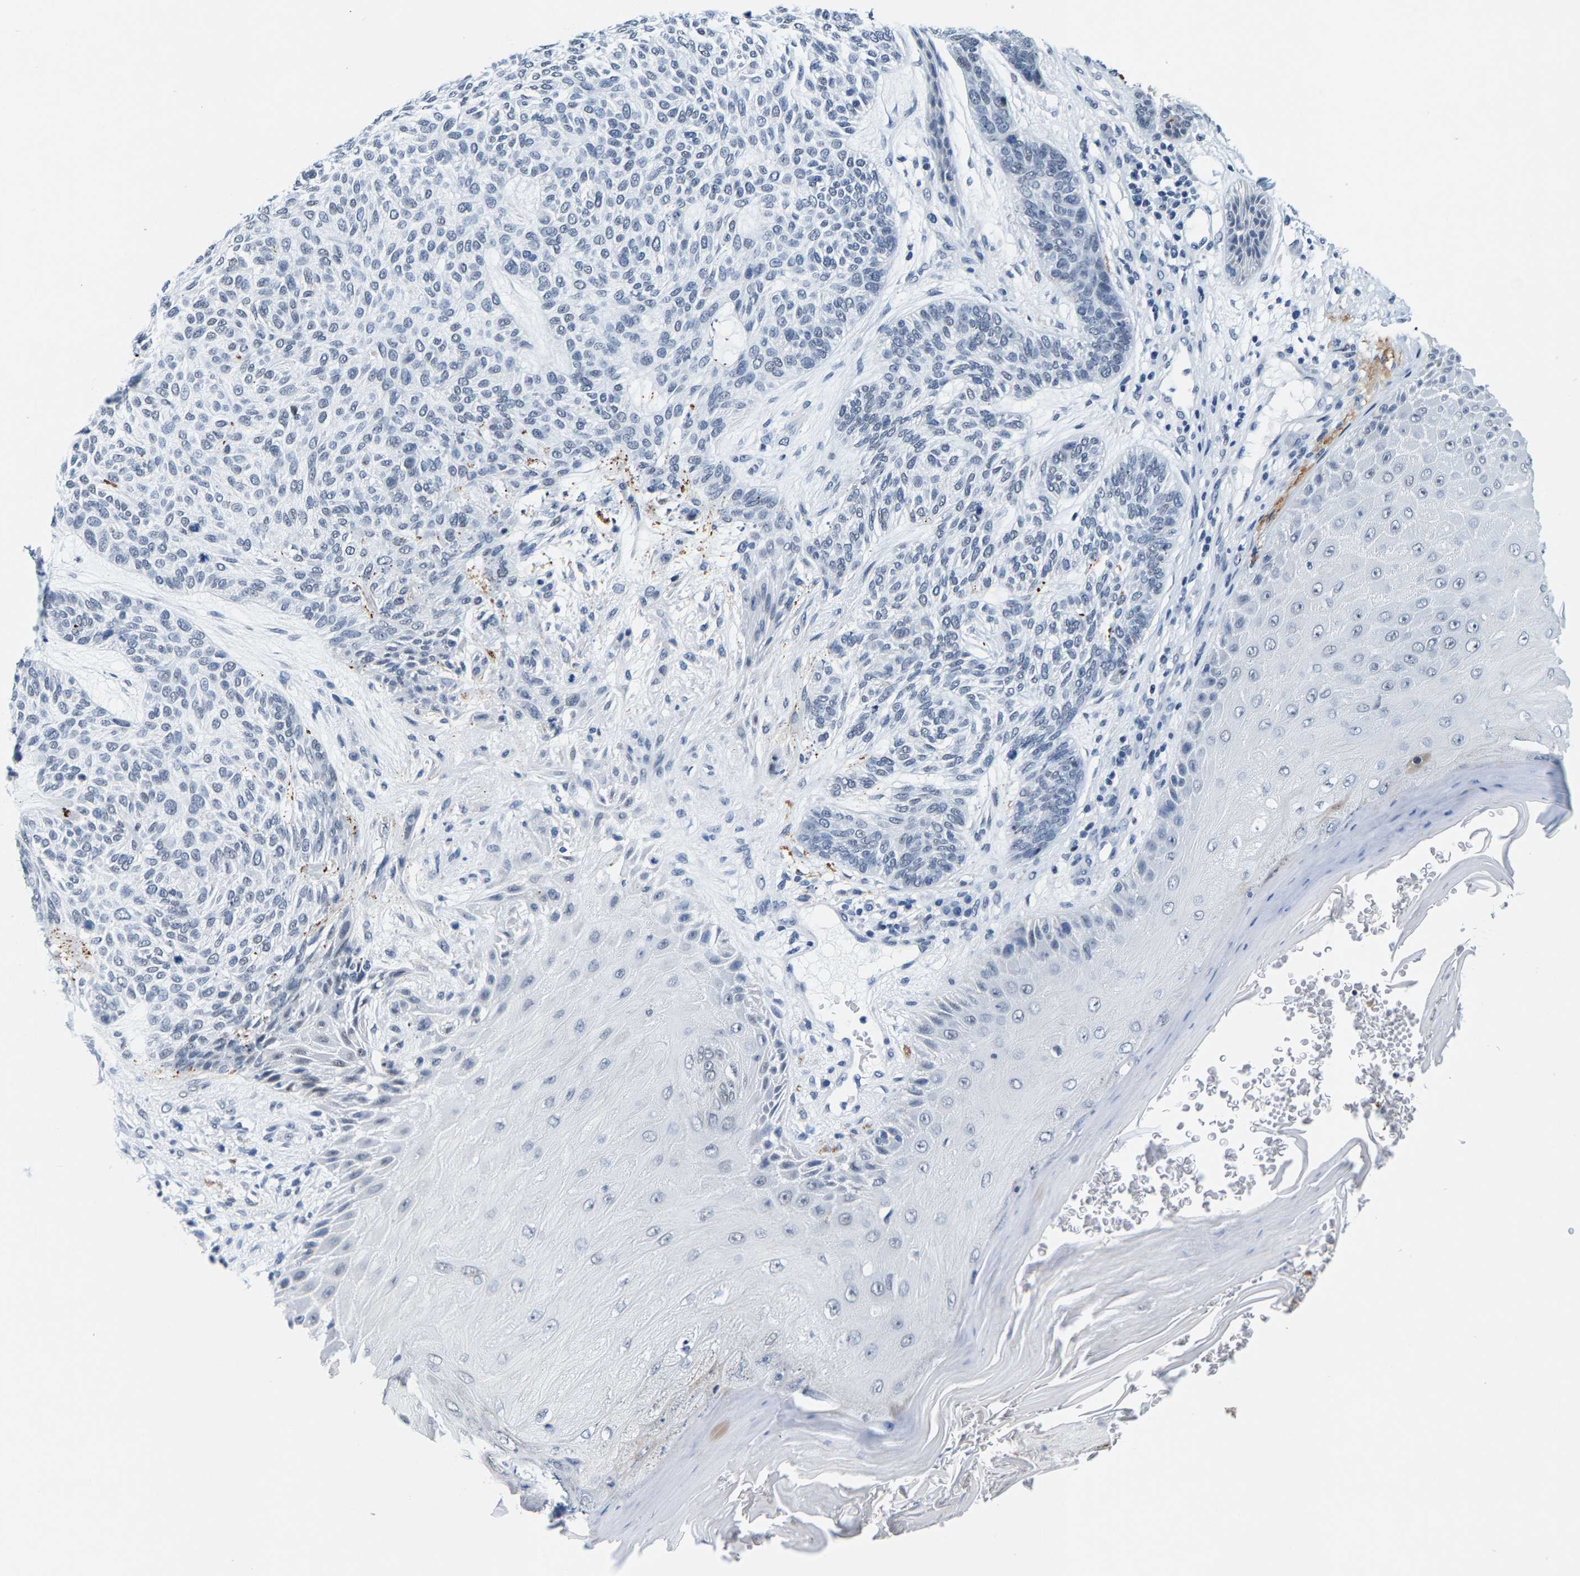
{"staining": {"intensity": "negative", "quantity": "none", "location": "none"}, "tissue": "skin cancer", "cell_type": "Tumor cells", "image_type": "cancer", "snomed": [{"axis": "morphology", "description": "Basal cell carcinoma"}, {"axis": "topography", "description": "Skin"}], "caption": "This is a micrograph of IHC staining of skin cancer (basal cell carcinoma), which shows no positivity in tumor cells. (DAB (3,3'-diaminobenzidine) IHC, high magnification).", "gene": "SETD1B", "patient": {"sex": "male", "age": 55}}